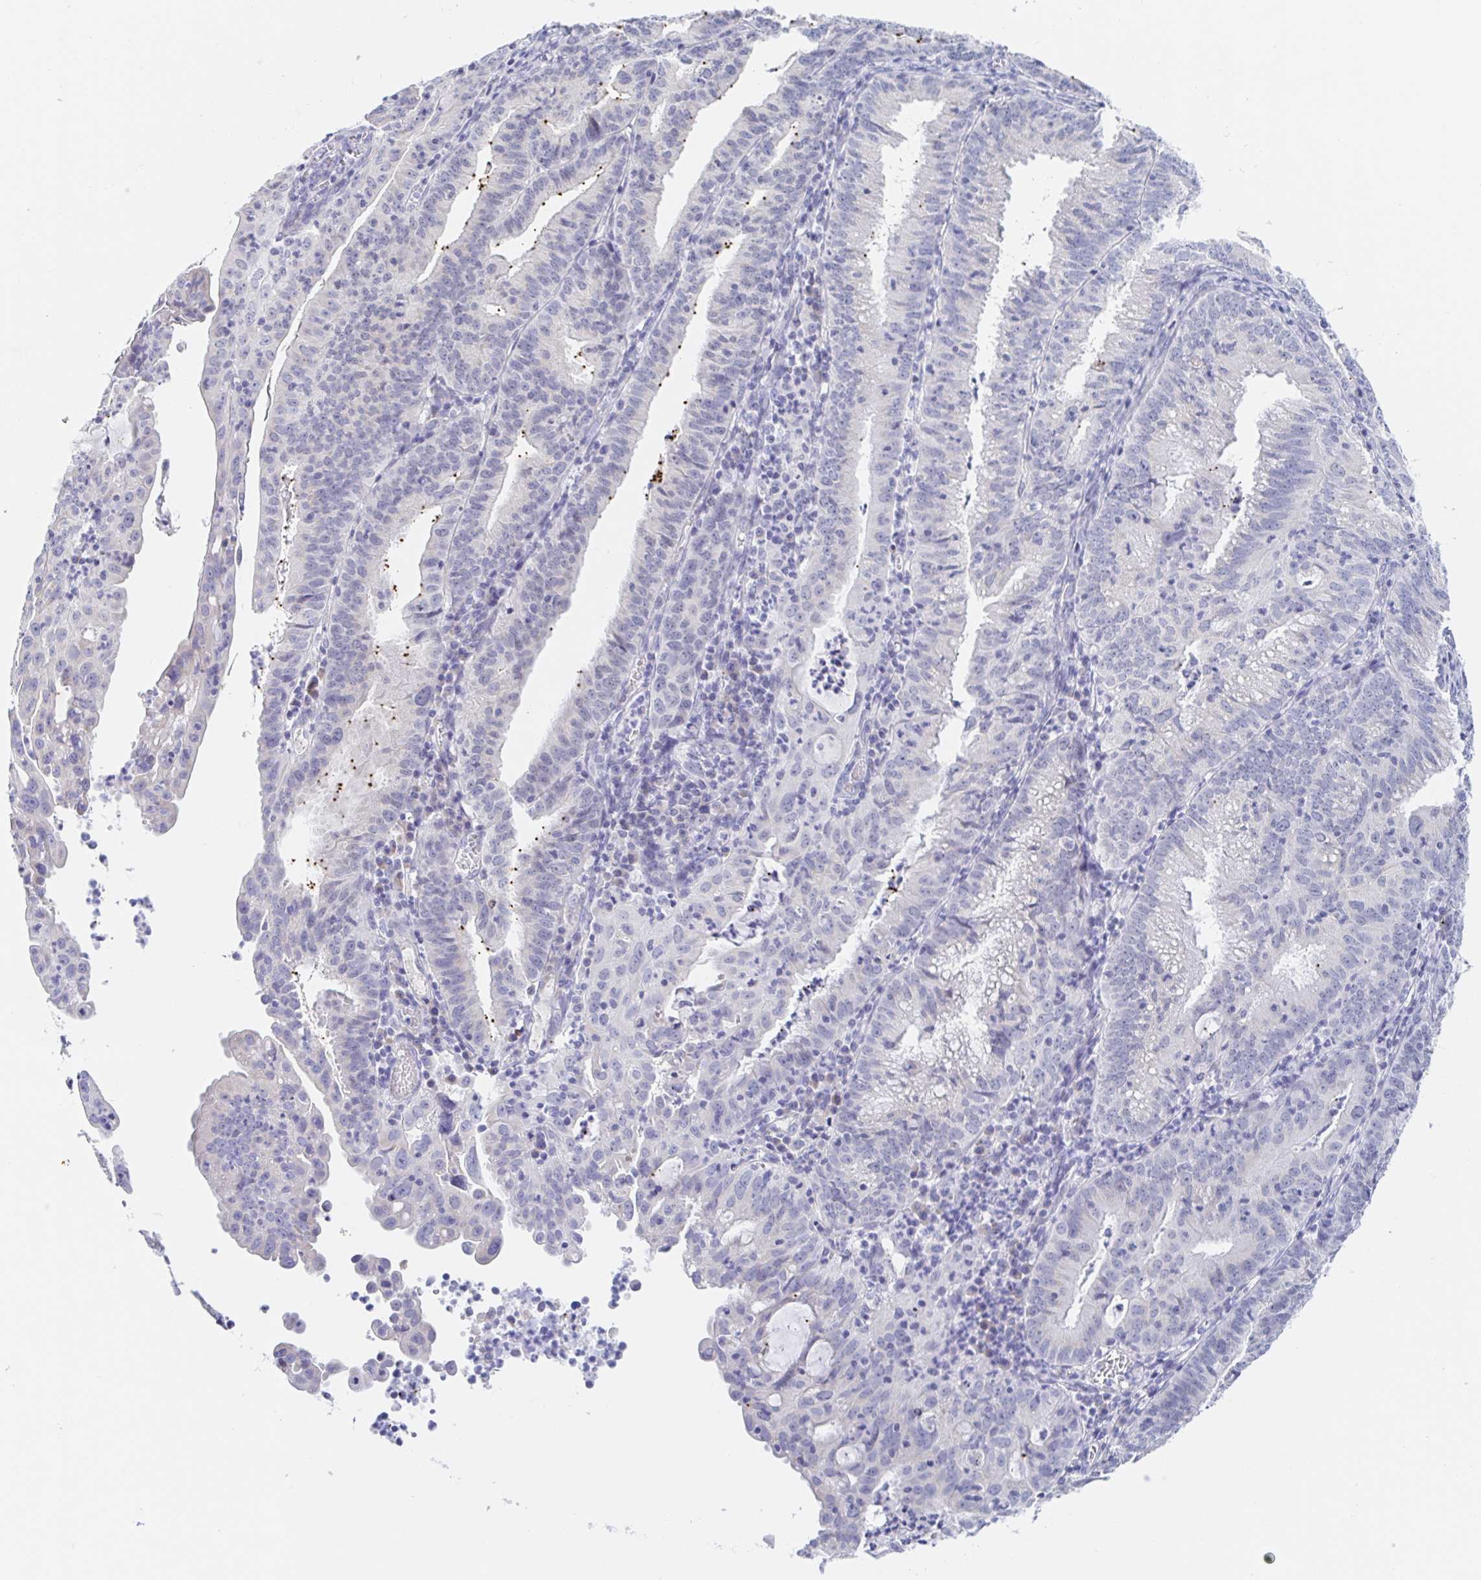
{"staining": {"intensity": "negative", "quantity": "none", "location": "none"}, "tissue": "endometrial cancer", "cell_type": "Tumor cells", "image_type": "cancer", "snomed": [{"axis": "morphology", "description": "Adenocarcinoma, NOS"}, {"axis": "topography", "description": "Endometrium"}], "caption": "A photomicrograph of endometrial adenocarcinoma stained for a protein exhibits no brown staining in tumor cells. Brightfield microscopy of immunohistochemistry stained with DAB (brown) and hematoxylin (blue), captured at high magnification.", "gene": "SIAH3", "patient": {"sex": "female", "age": 60}}